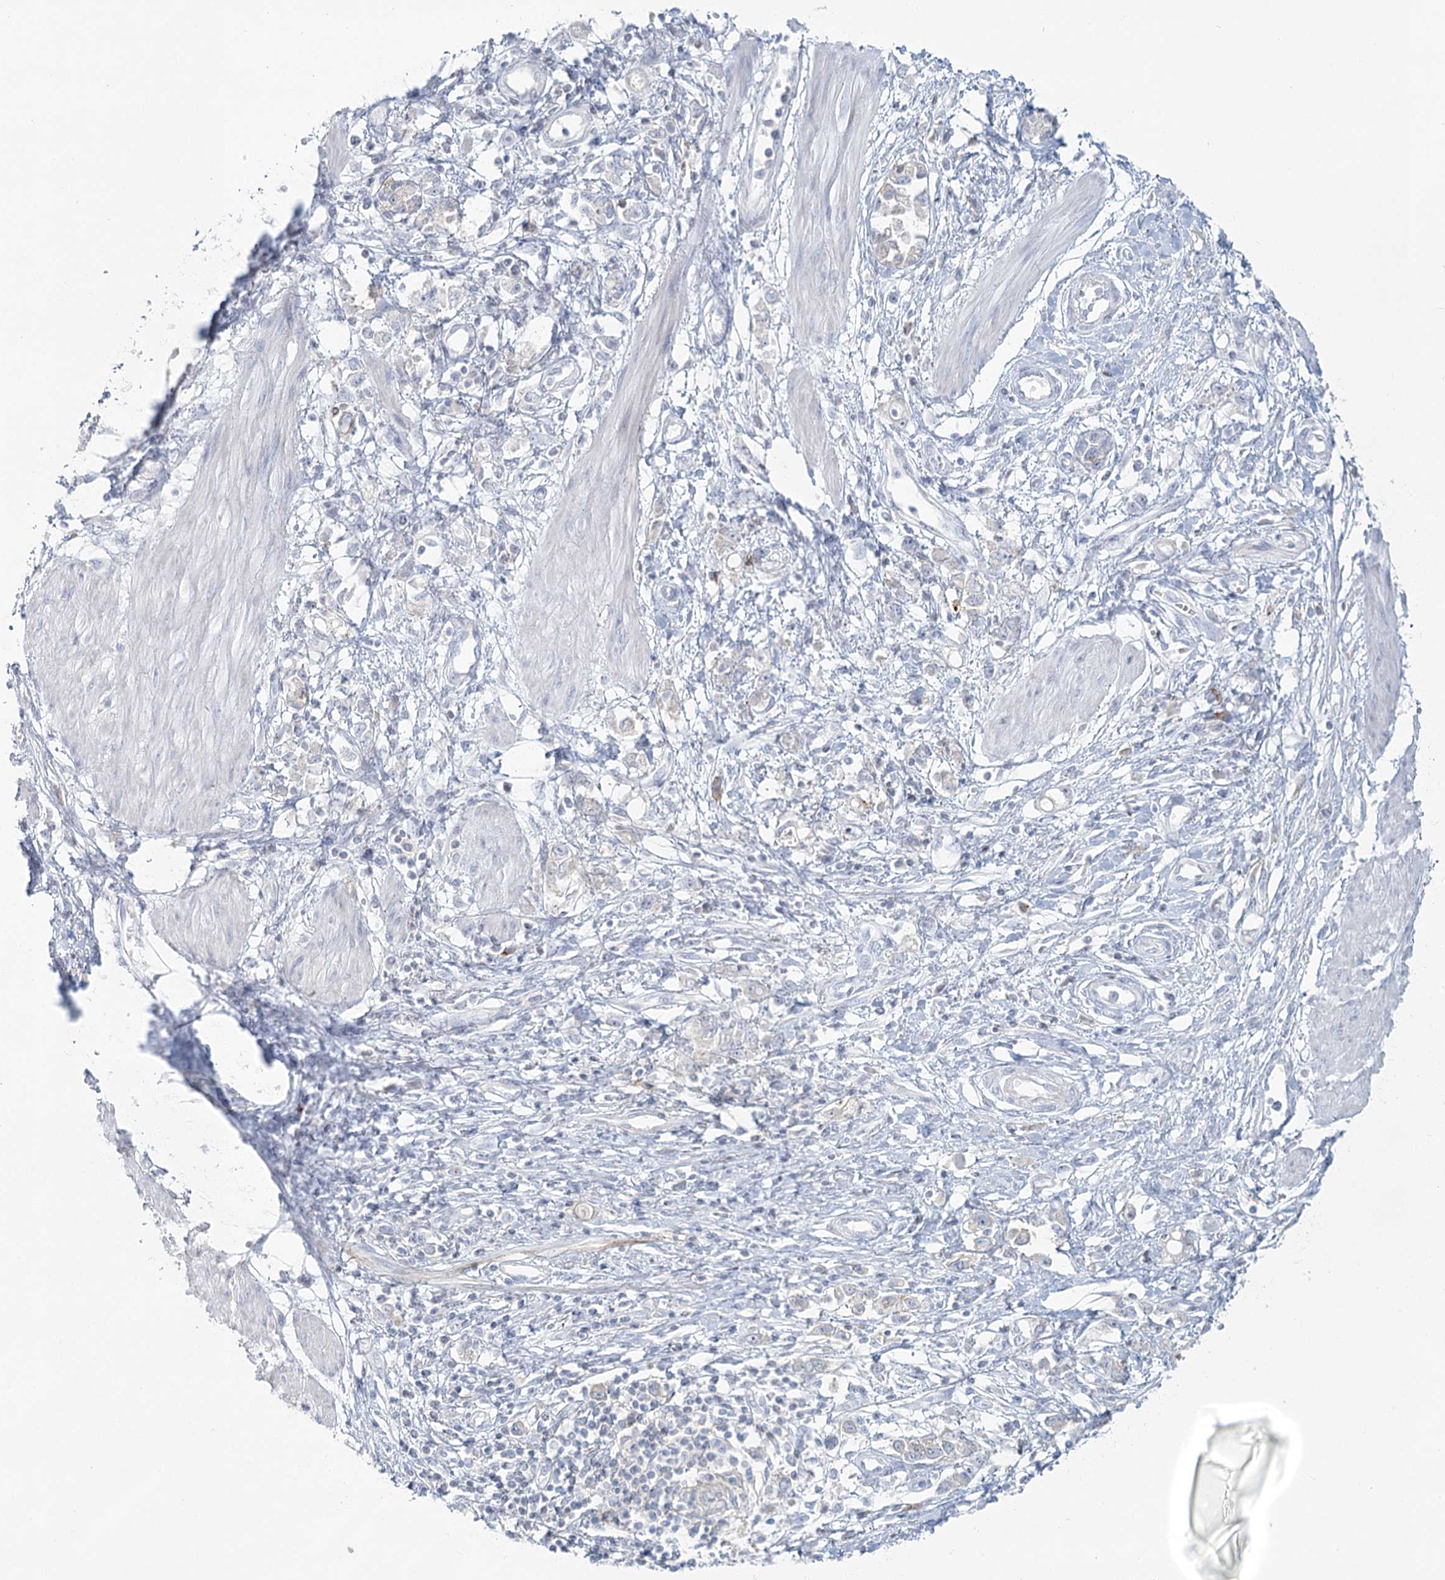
{"staining": {"intensity": "negative", "quantity": "none", "location": "none"}, "tissue": "stomach cancer", "cell_type": "Tumor cells", "image_type": "cancer", "snomed": [{"axis": "morphology", "description": "Adenocarcinoma, NOS"}, {"axis": "topography", "description": "Stomach"}], "caption": "An immunohistochemistry (IHC) image of adenocarcinoma (stomach) is shown. There is no staining in tumor cells of adenocarcinoma (stomach).", "gene": "BPHL", "patient": {"sex": "female", "age": 76}}